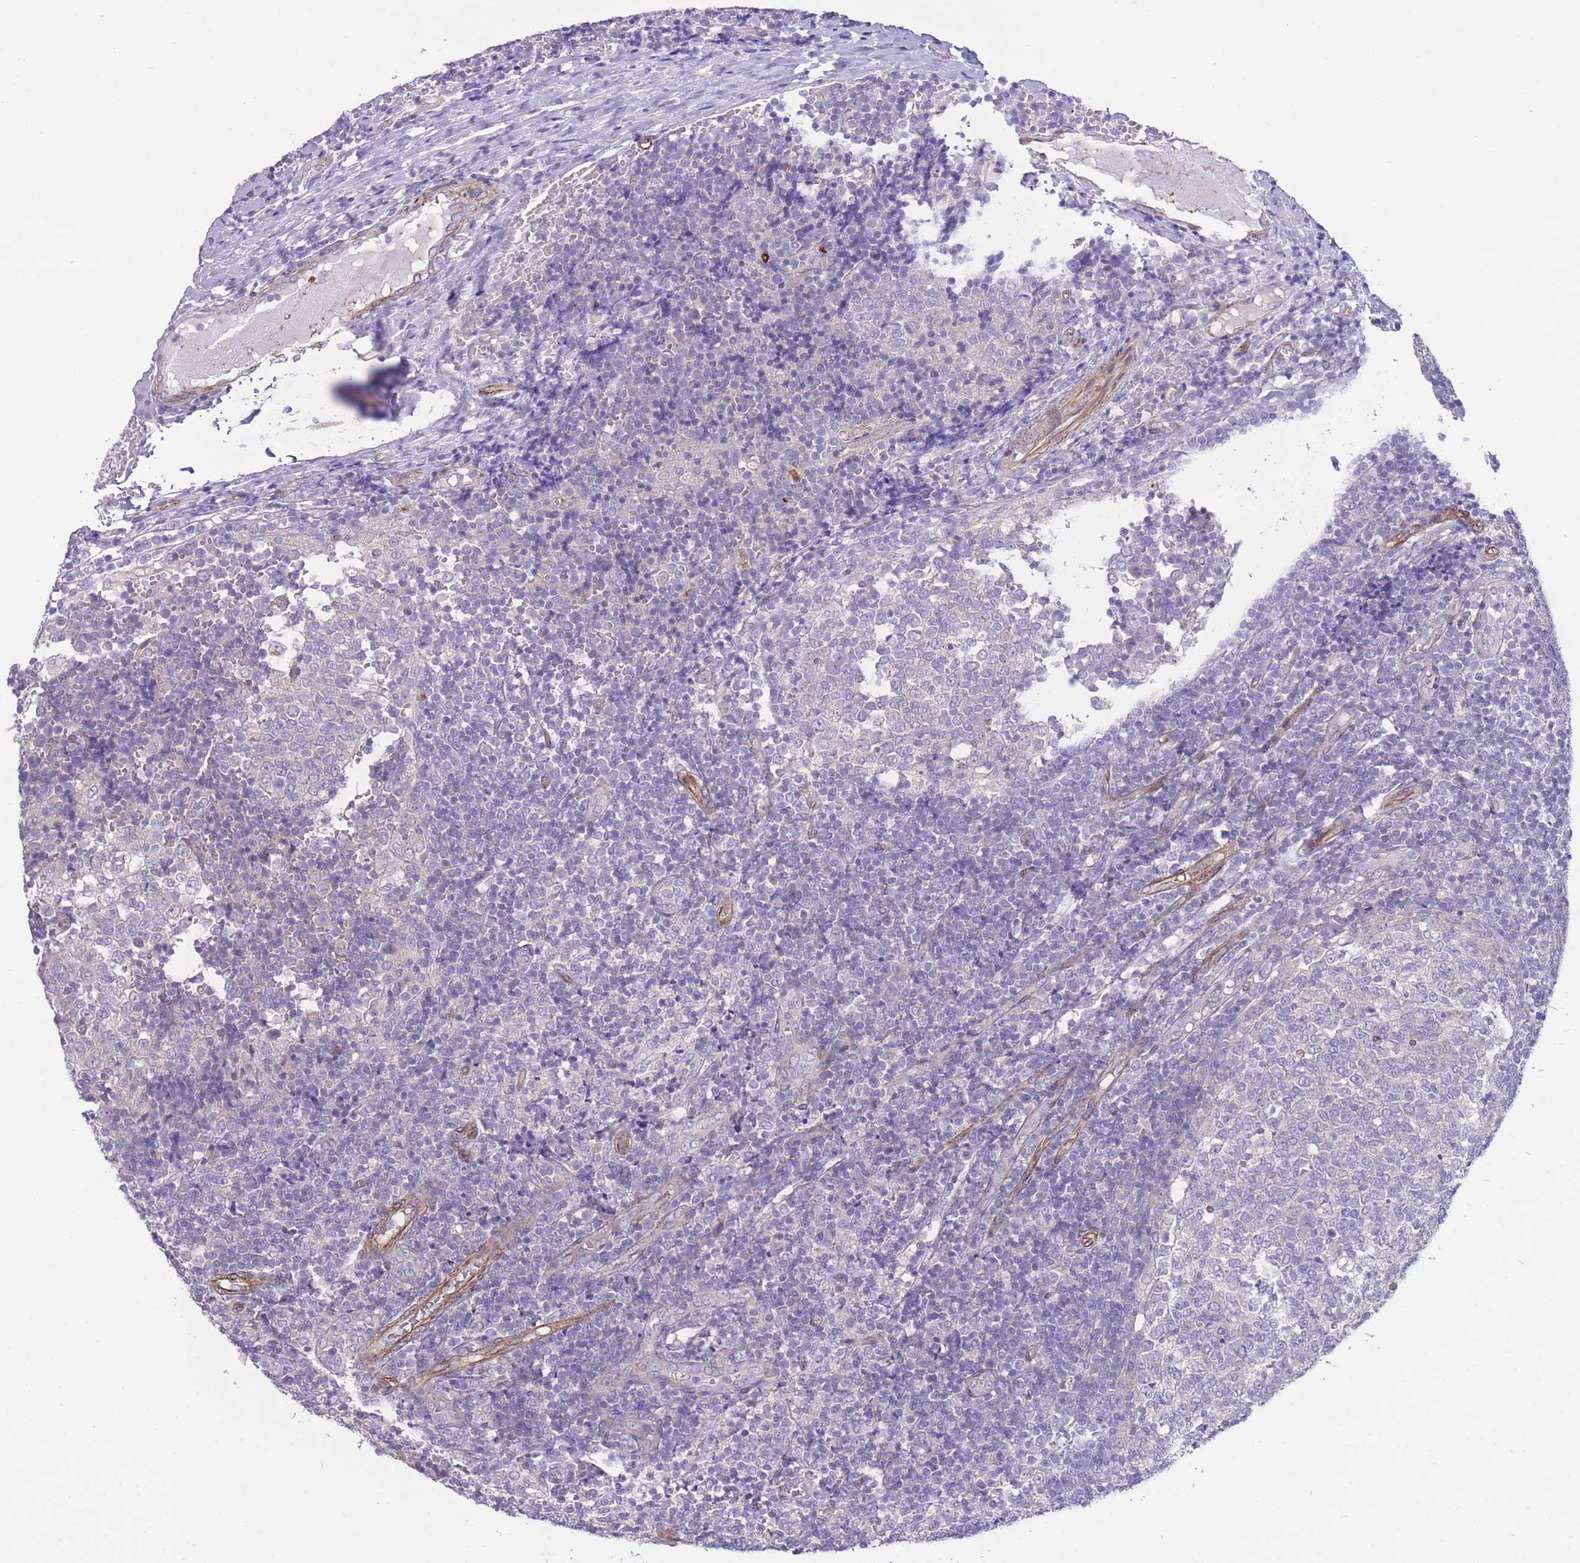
{"staining": {"intensity": "negative", "quantity": "none", "location": "none"}, "tissue": "tonsil", "cell_type": "Germinal center cells", "image_type": "normal", "snomed": [{"axis": "morphology", "description": "Normal tissue, NOS"}, {"axis": "topography", "description": "Tonsil"}], "caption": "DAB immunohistochemical staining of benign tonsil exhibits no significant staining in germinal center cells. Brightfield microscopy of immunohistochemistry (IHC) stained with DAB (3,3'-diaminobenzidine) (brown) and hematoxylin (blue), captured at high magnification.", "gene": "RGS11", "patient": {"sex": "female", "age": 19}}